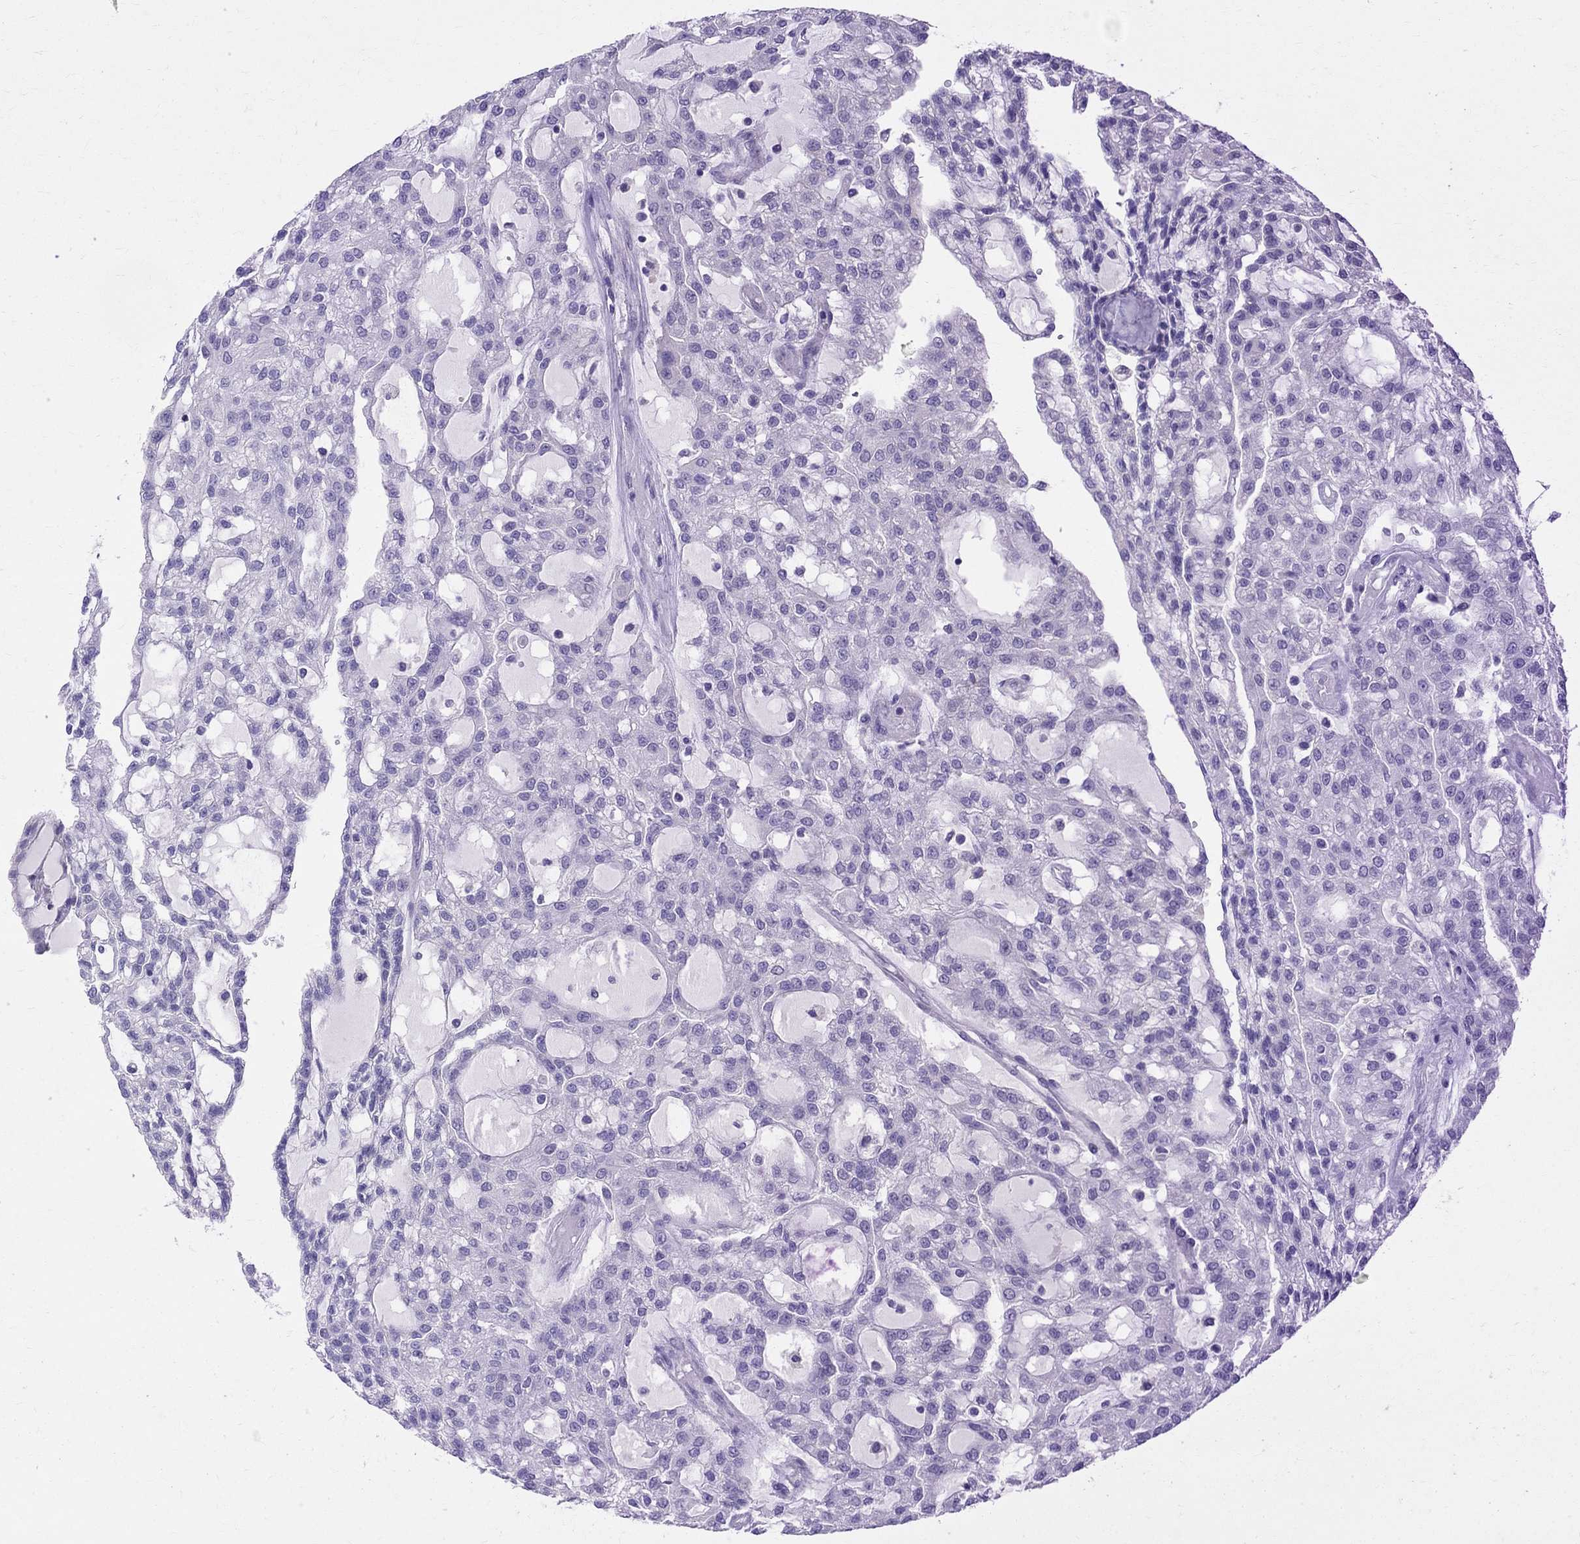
{"staining": {"intensity": "negative", "quantity": "none", "location": "none"}, "tissue": "renal cancer", "cell_type": "Tumor cells", "image_type": "cancer", "snomed": [{"axis": "morphology", "description": "Adenocarcinoma, NOS"}, {"axis": "topography", "description": "Kidney"}], "caption": "Immunohistochemical staining of human renal adenocarcinoma reveals no significant expression in tumor cells.", "gene": "MAGEB6", "patient": {"sex": "male", "age": 63}}